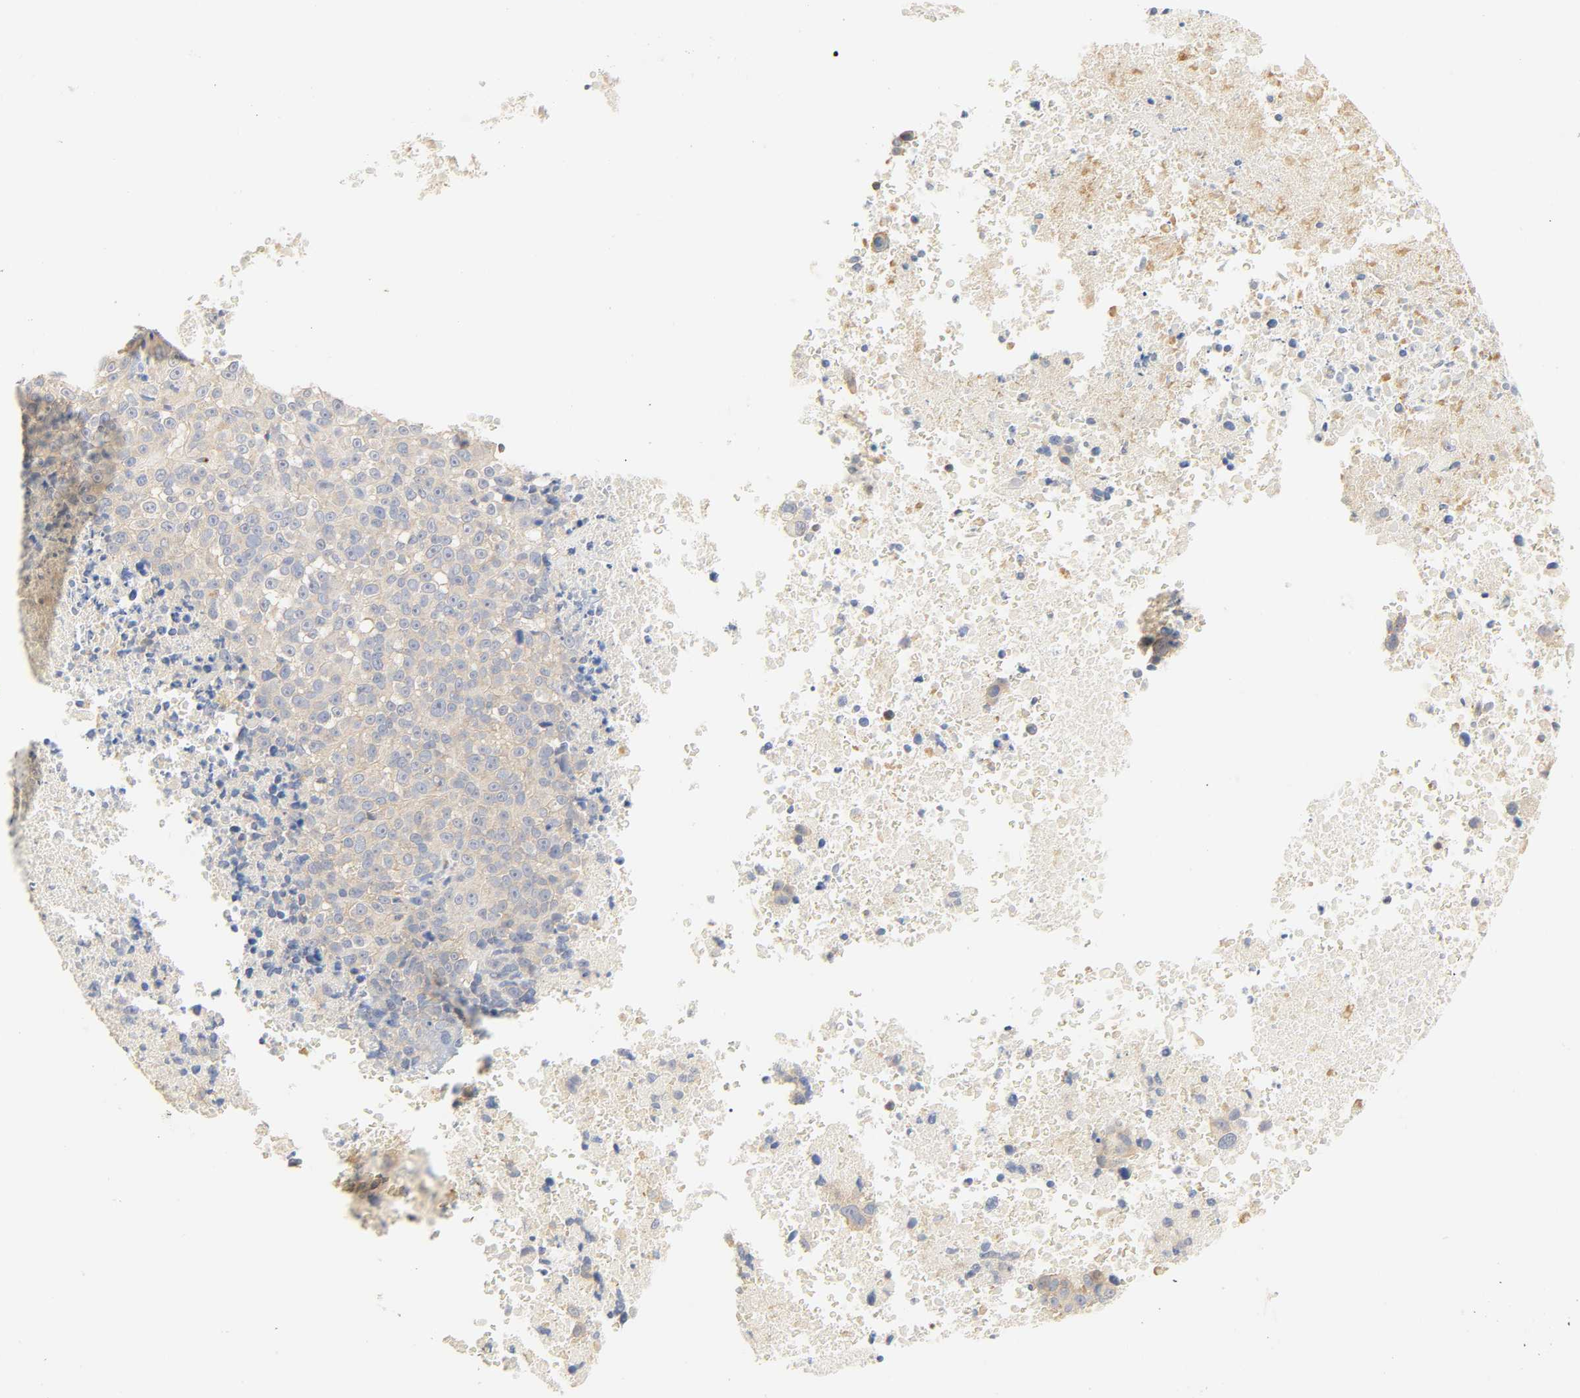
{"staining": {"intensity": "negative", "quantity": "none", "location": "none"}, "tissue": "melanoma", "cell_type": "Tumor cells", "image_type": "cancer", "snomed": [{"axis": "morphology", "description": "Malignant melanoma, Metastatic site"}, {"axis": "topography", "description": "Cerebral cortex"}], "caption": "The IHC micrograph has no significant expression in tumor cells of malignant melanoma (metastatic site) tissue. (Brightfield microscopy of DAB (3,3'-diaminobenzidine) IHC at high magnification).", "gene": "BORCS8-MEF2B", "patient": {"sex": "female", "age": 52}}